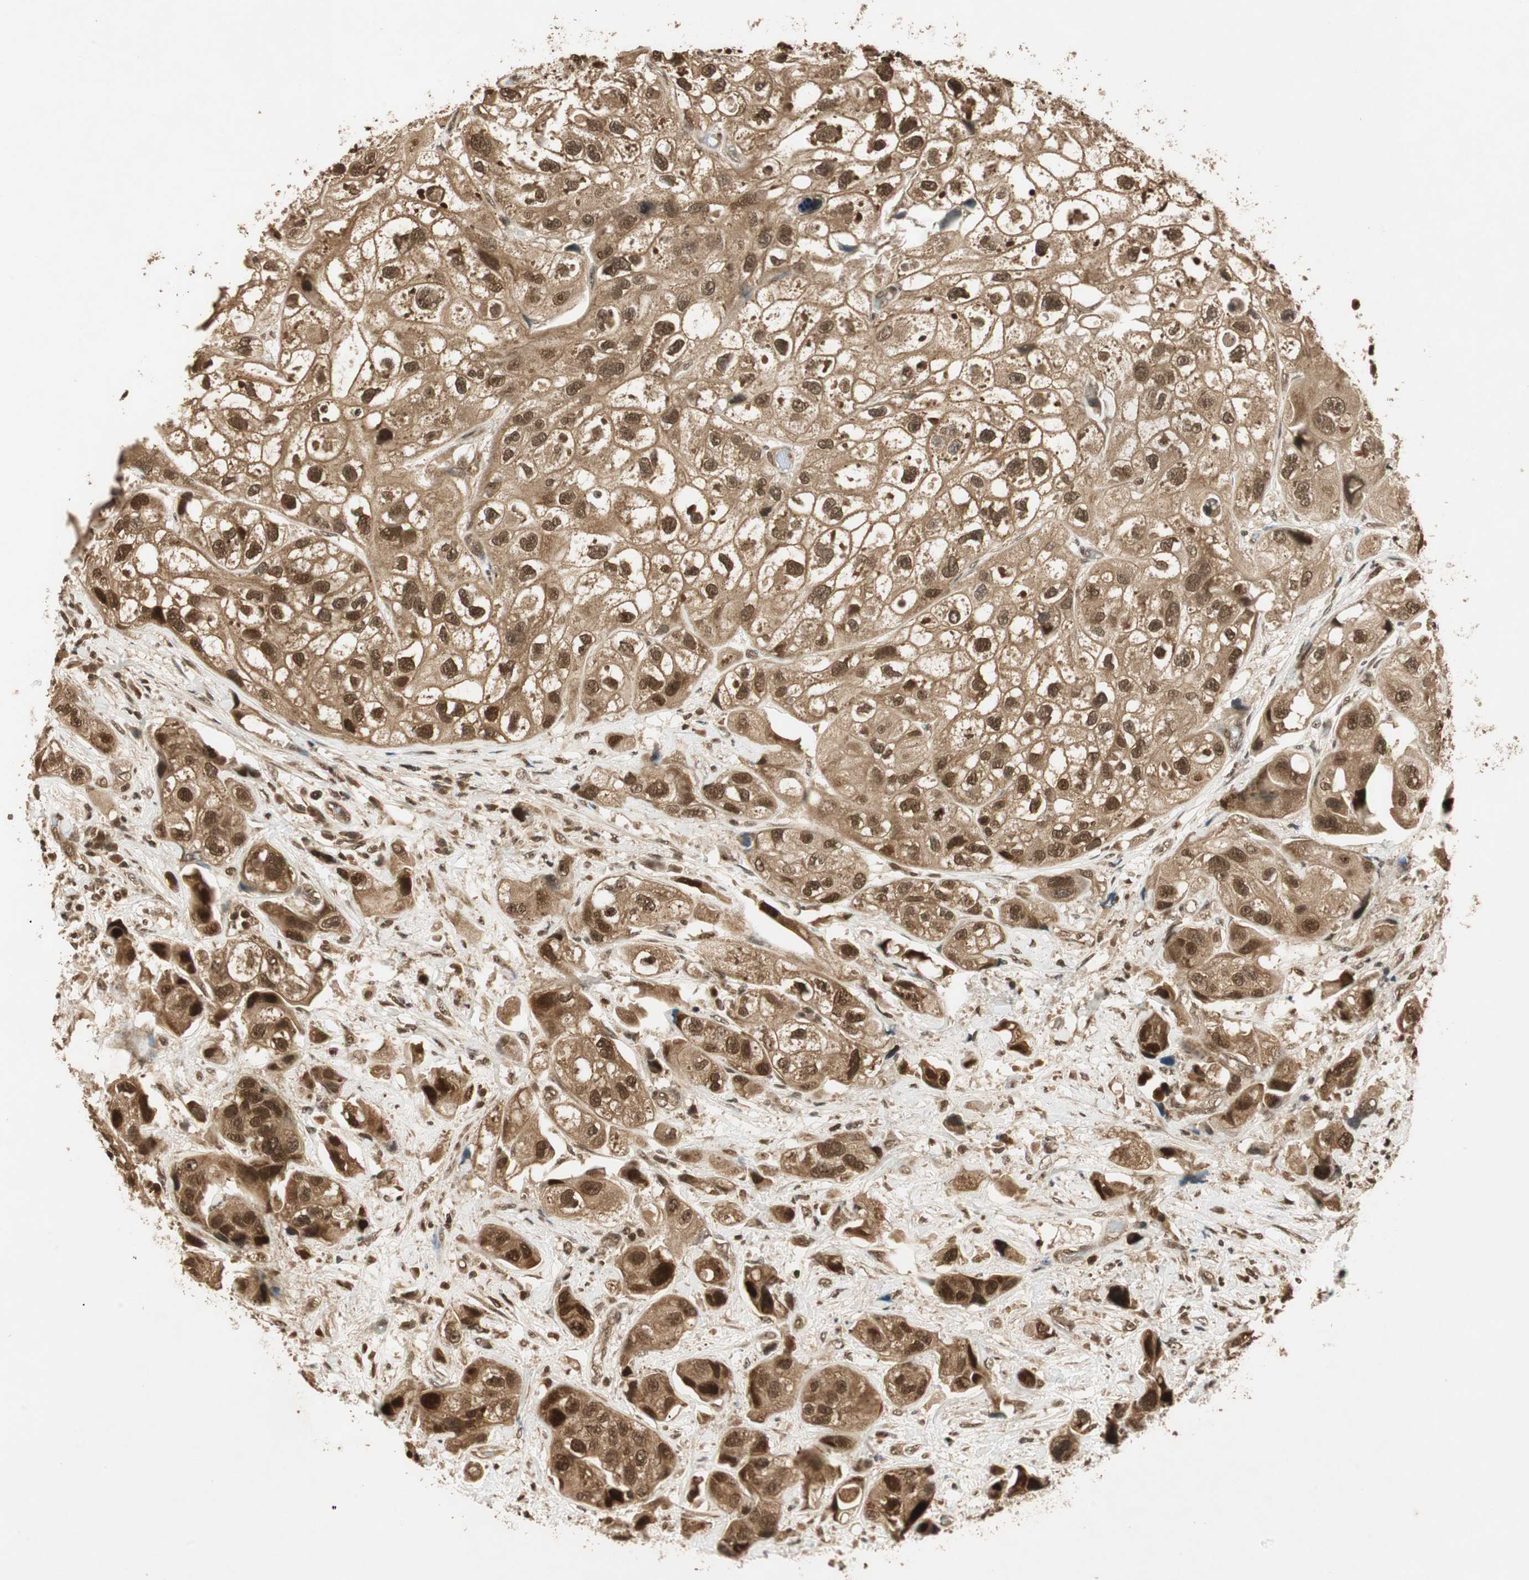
{"staining": {"intensity": "strong", "quantity": ">75%", "location": "cytoplasmic/membranous,nuclear"}, "tissue": "urothelial cancer", "cell_type": "Tumor cells", "image_type": "cancer", "snomed": [{"axis": "morphology", "description": "Urothelial carcinoma, High grade"}, {"axis": "topography", "description": "Urinary bladder"}], "caption": "DAB (3,3'-diaminobenzidine) immunohistochemical staining of urothelial cancer exhibits strong cytoplasmic/membranous and nuclear protein staining in approximately >75% of tumor cells. Immunohistochemistry (ihc) stains the protein in brown and the nuclei are stained blue.", "gene": "RPA3", "patient": {"sex": "female", "age": 64}}